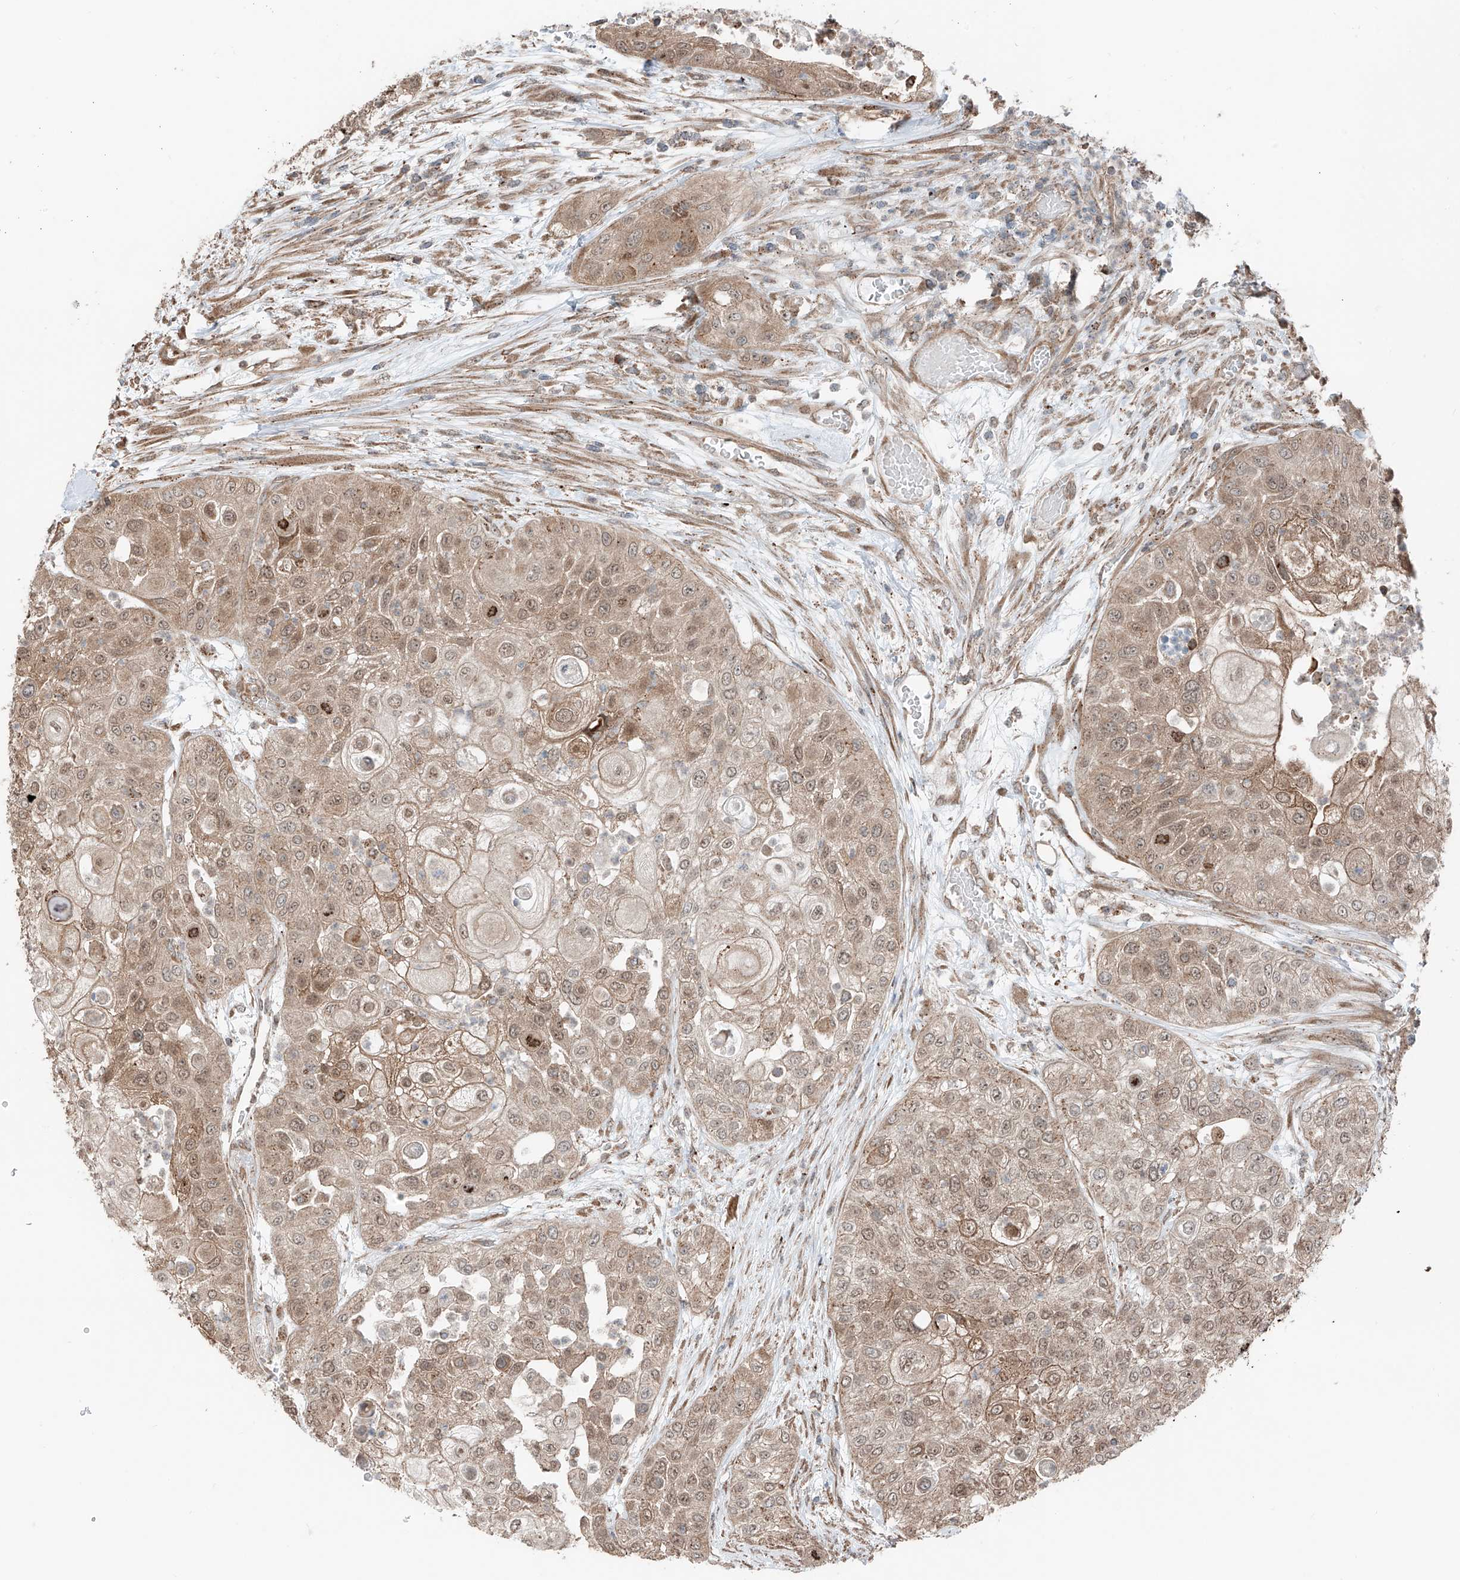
{"staining": {"intensity": "weak", "quantity": ">75%", "location": "cytoplasmic/membranous,nuclear"}, "tissue": "urothelial cancer", "cell_type": "Tumor cells", "image_type": "cancer", "snomed": [{"axis": "morphology", "description": "Urothelial carcinoma, High grade"}, {"axis": "topography", "description": "Urinary bladder"}], "caption": "High-magnification brightfield microscopy of urothelial cancer stained with DAB (brown) and counterstained with hematoxylin (blue). tumor cells exhibit weak cytoplasmic/membranous and nuclear positivity is present in approximately>75% of cells.", "gene": "CEP162", "patient": {"sex": "female", "age": 79}}